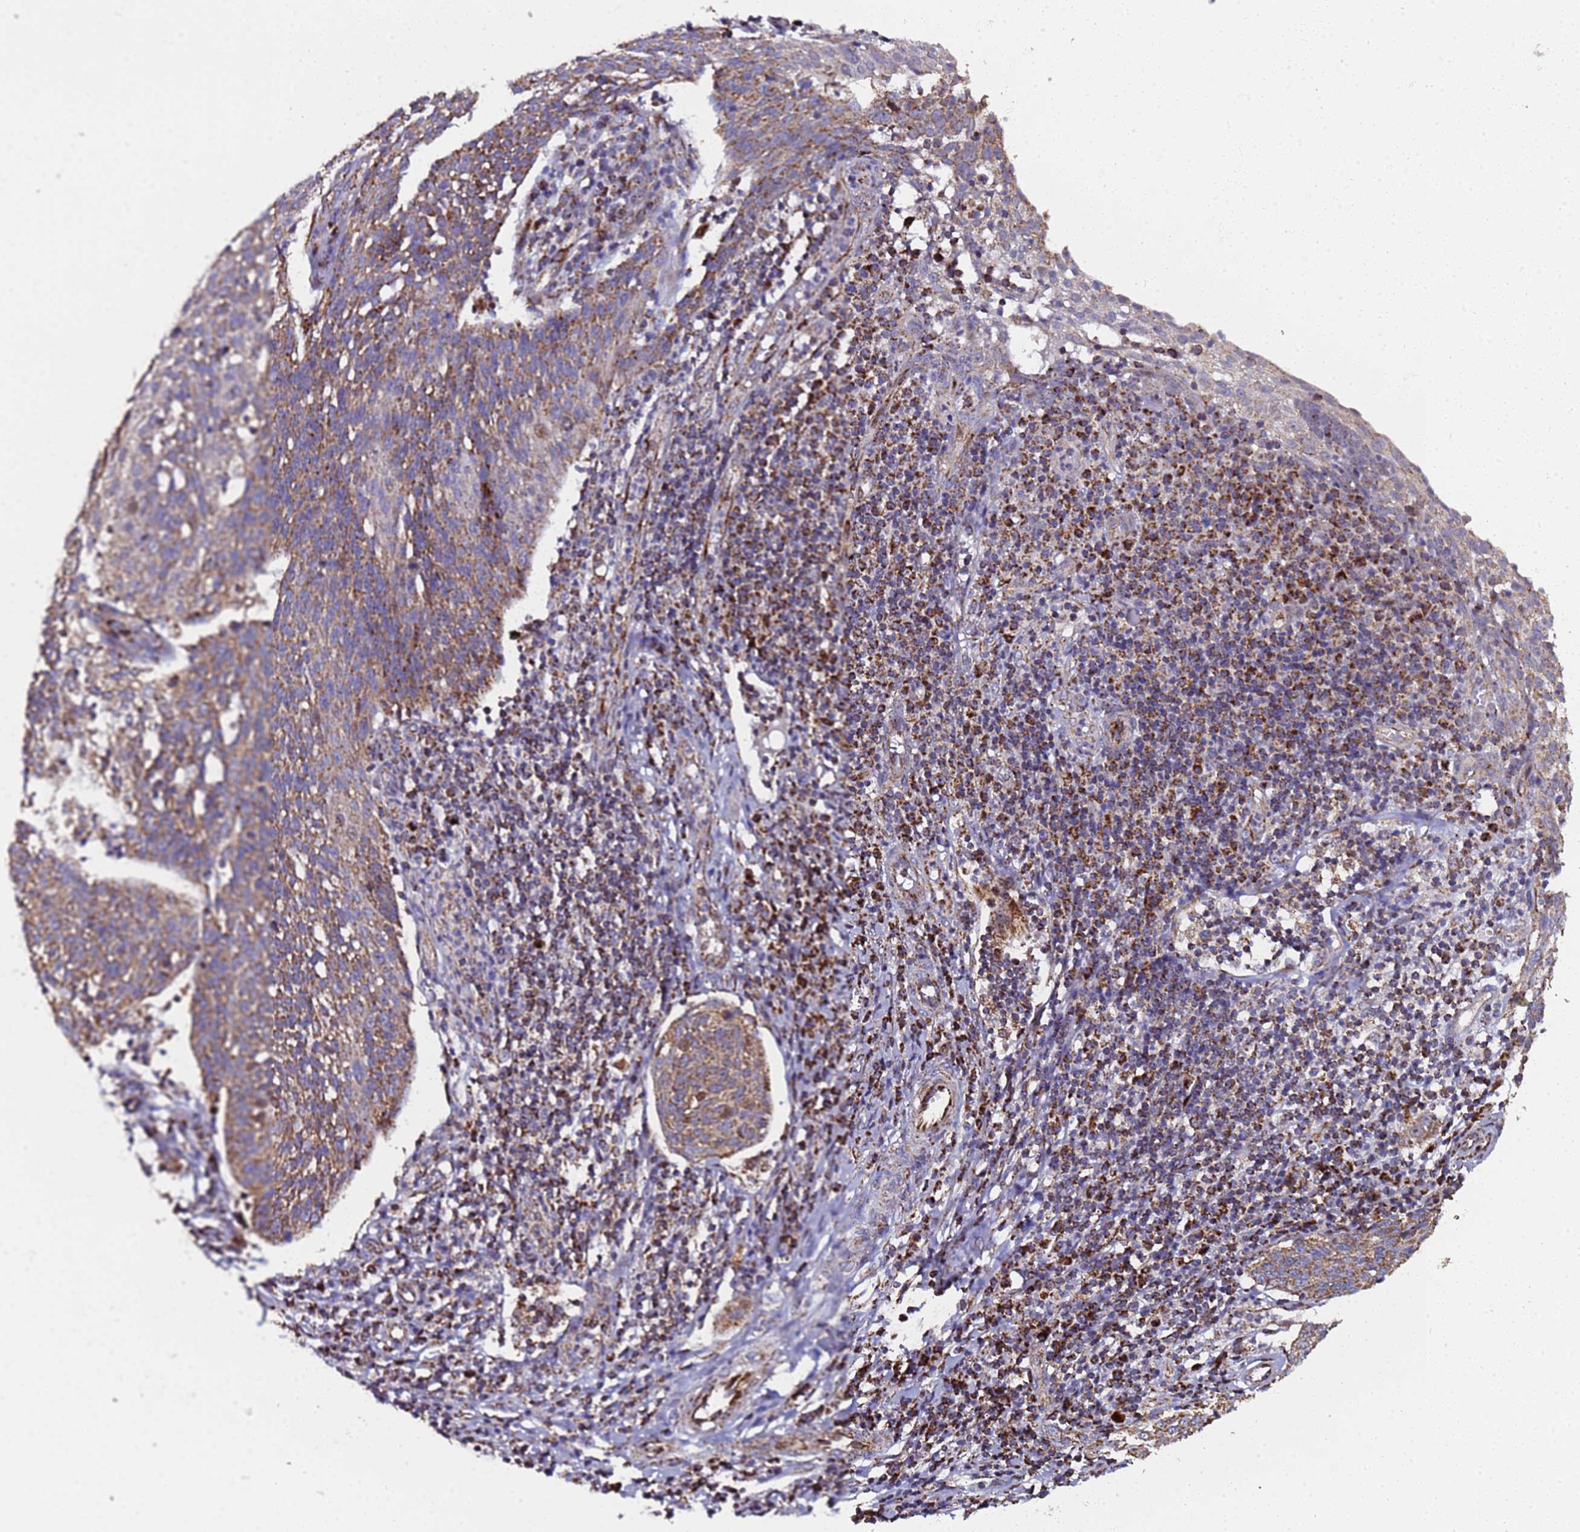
{"staining": {"intensity": "moderate", "quantity": ">75%", "location": "cytoplasmic/membranous"}, "tissue": "cervical cancer", "cell_type": "Tumor cells", "image_type": "cancer", "snomed": [{"axis": "morphology", "description": "Squamous cell carcinoma, NOS"}, {"axis": "topography", "description": "Cervix"}], "caption": "Cervical squamous cell carcinoma stained with a brown dye exhibits moderate cytoplasmic/membranous positive staining in approximately >75% of tumor cells.", "gene": "MRPS12", "patient": {"sex": "female", "age": 34}}